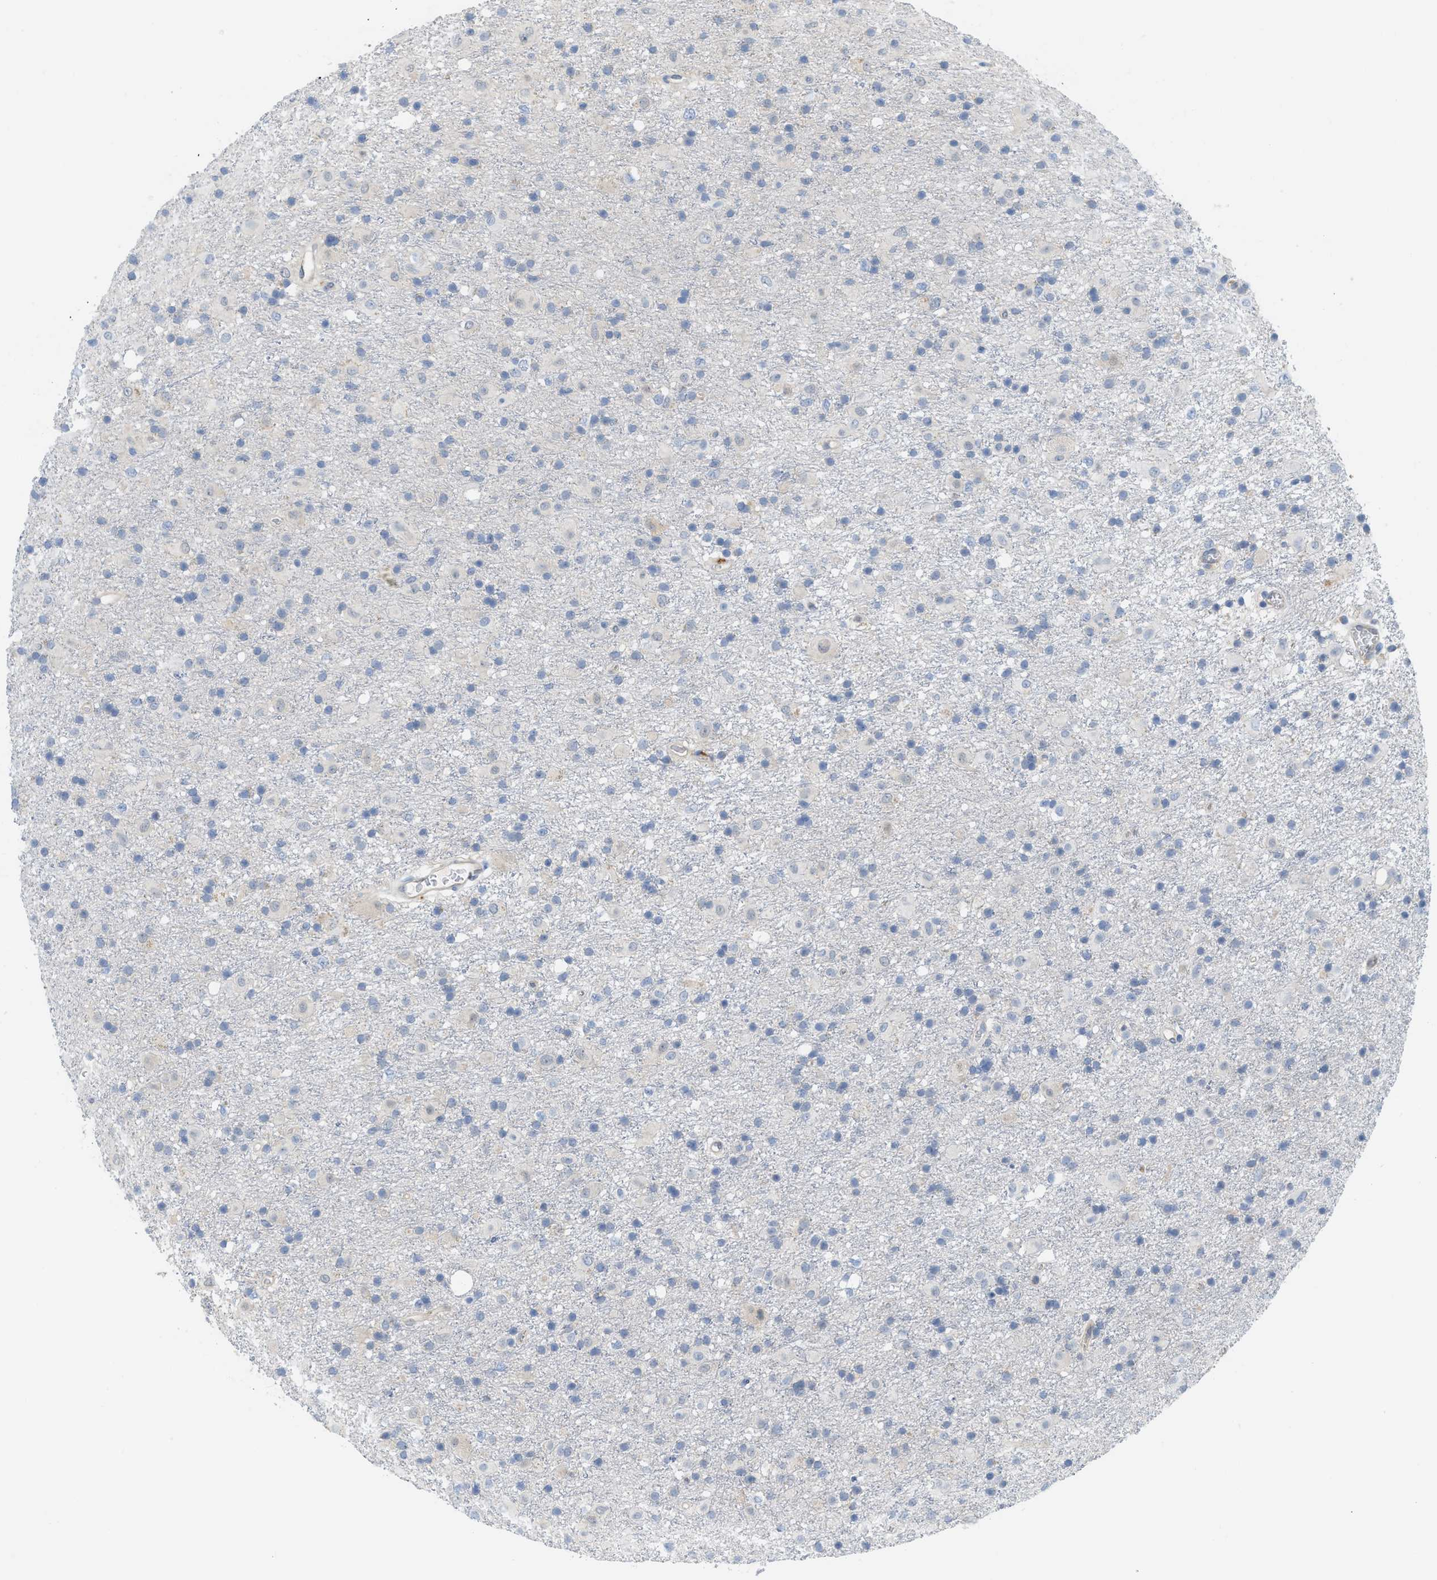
{"staining": {"intensity": "negative", "quantity": "none", "location": "none"}, "tissue": "glioma", "cell_type": "Tumor cells", "image_type": "cancer", "snomed": [{"axis": "morphology", "description": "Glioma, malignant, Low grade"}, {"axis": "topography", "description": "Brain"}], "caption": "Human low-grade glioma (malignant) stained for a protein using immunohistochemistry (IHC) demonstrates no expression in tumor cells.", "gene": "CSTB", "patient": {"sex": "male", "age": 65}}